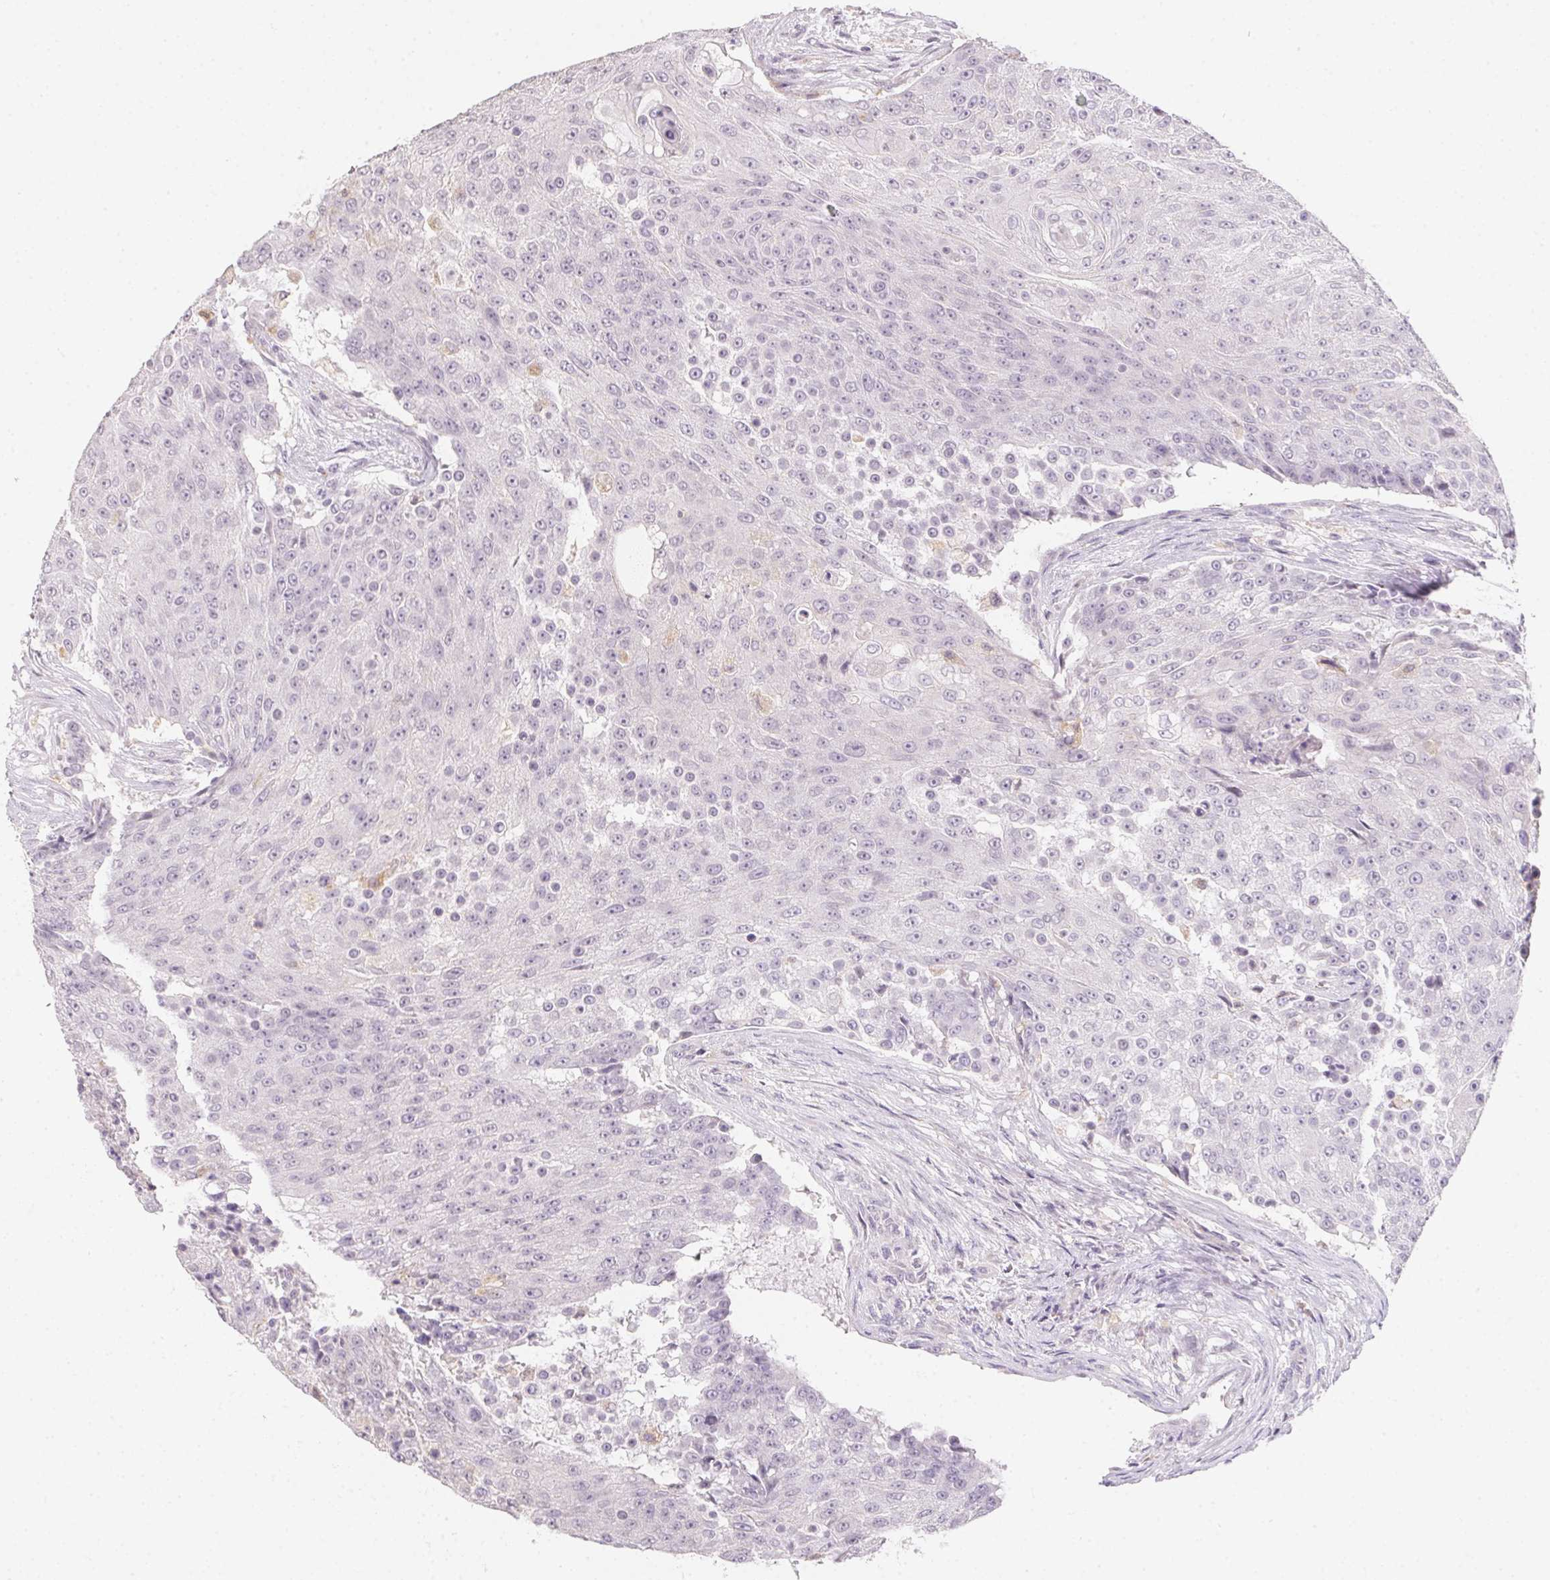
{"staining": {"intensity": "negative", "quantity": "none", "location": "none"}, "tissue": "urothelial cancer", "cell_type": "Tumor cells", "image_type": "cancer", "snomed": [{"axis": "morphology", "description": "Urothelial carcinoma, High grade"}, {"axis": "topography", "description": "Urinary bladder"}], "caption": "A photomicrograph of human urothelial carcinoma (high-grade) is negative for staining in tumor cells.", "gene": "SLC6A18", "patient": {"sex": "female", "age": 63}}